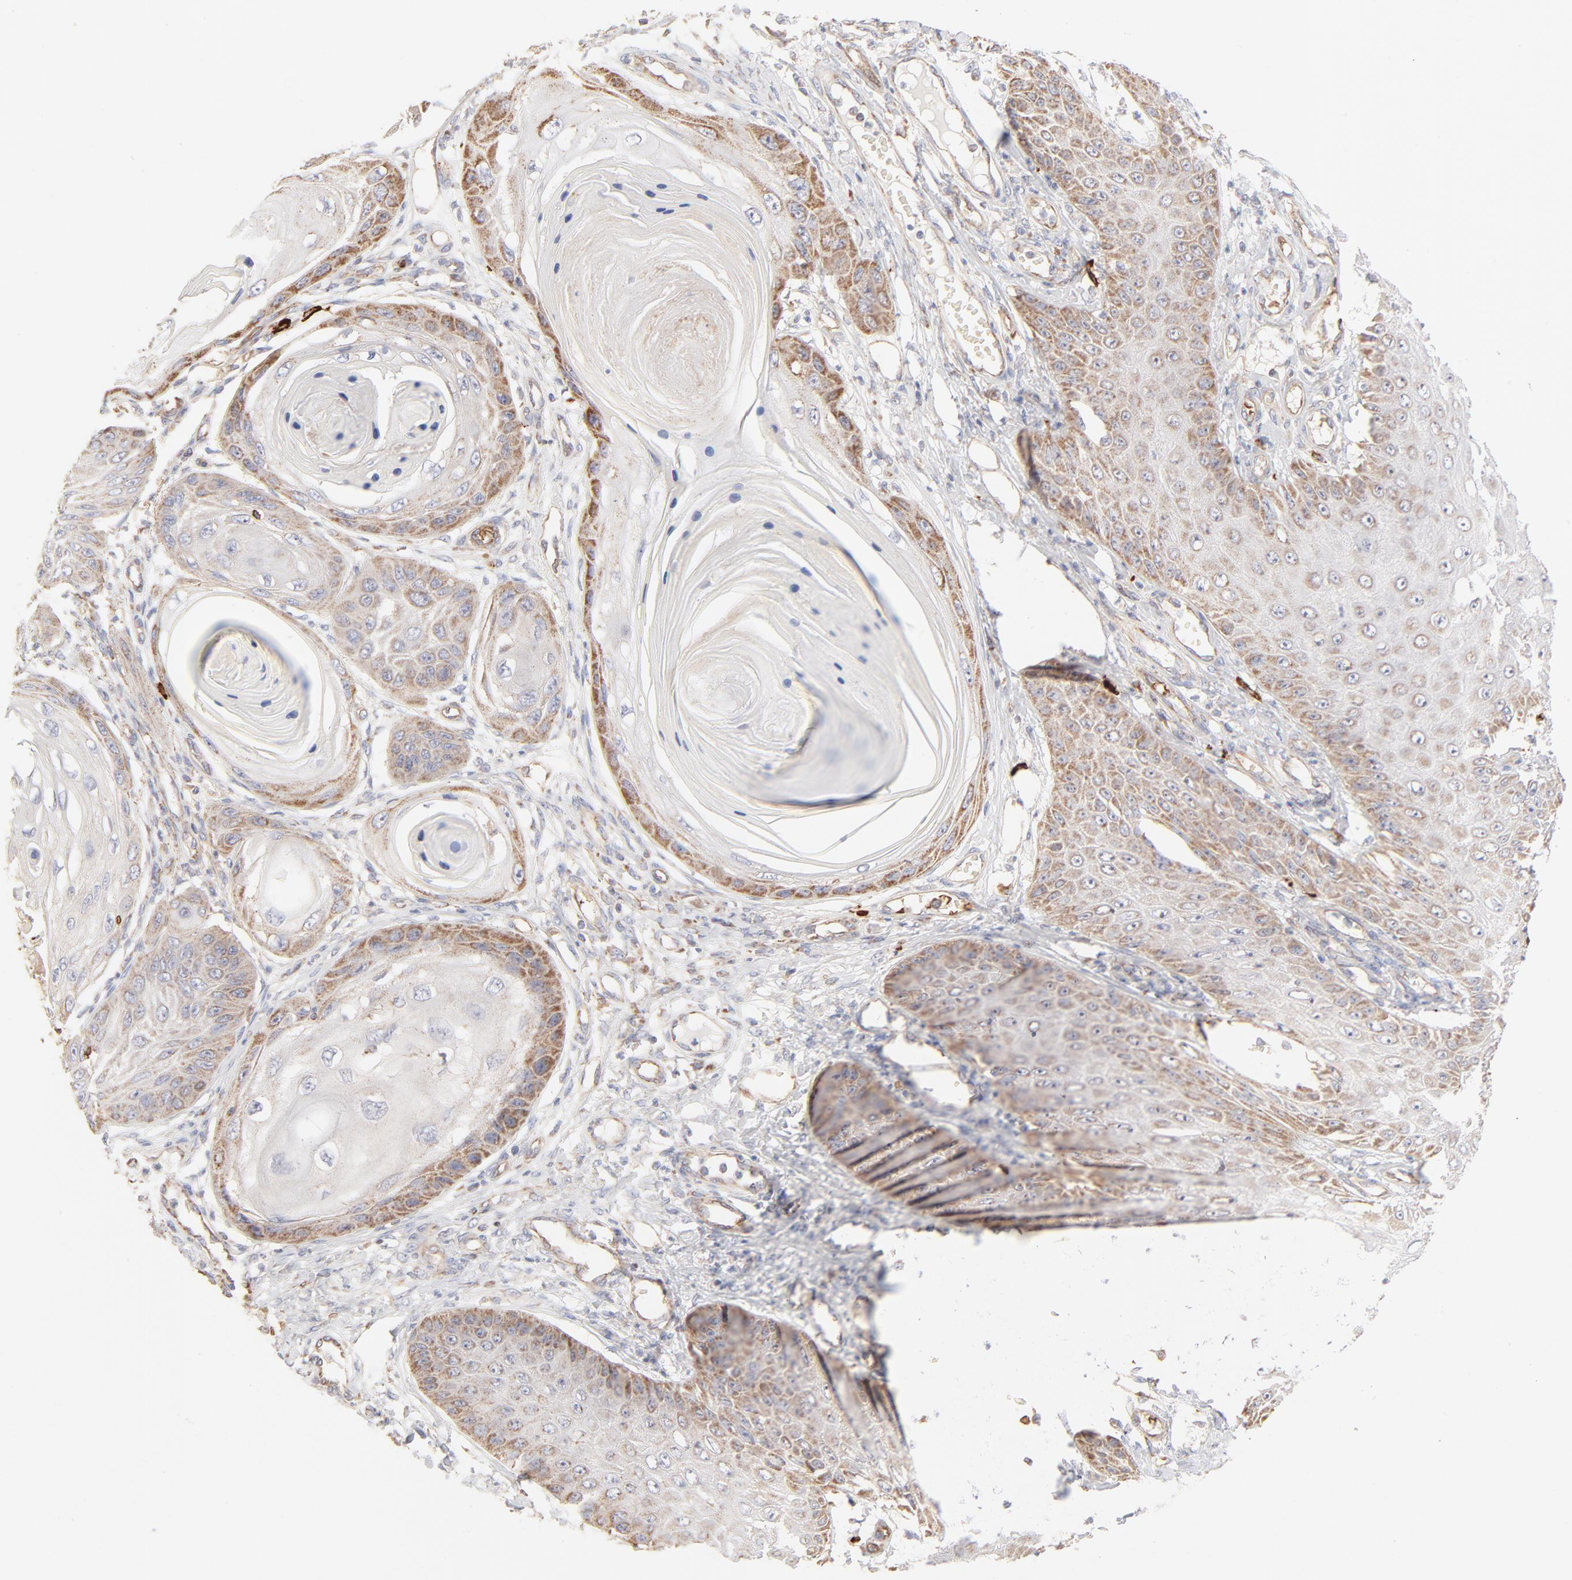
{"staining": {"intensity": "moderate", "quantity": "<25%", "location": "cytoplasmic/membranous"}, "tissue": "skin cancer", "cell_type": "Tumor cells", "image_type": "cancer", "snomed": [{"axis": "morphology", "description": "Squamous cell carcinoma, NOS"}, {"axis": "topography", "description": "Skin"}], "caption": "Immunohistochemical staining of human skin cancer demonstrates low levels of moderate cytoplasmic/membranous protein staining in approximately <25% of tumor cells.", "gene": "SPTB", "patient": {"sex": "female", "age": 40}}